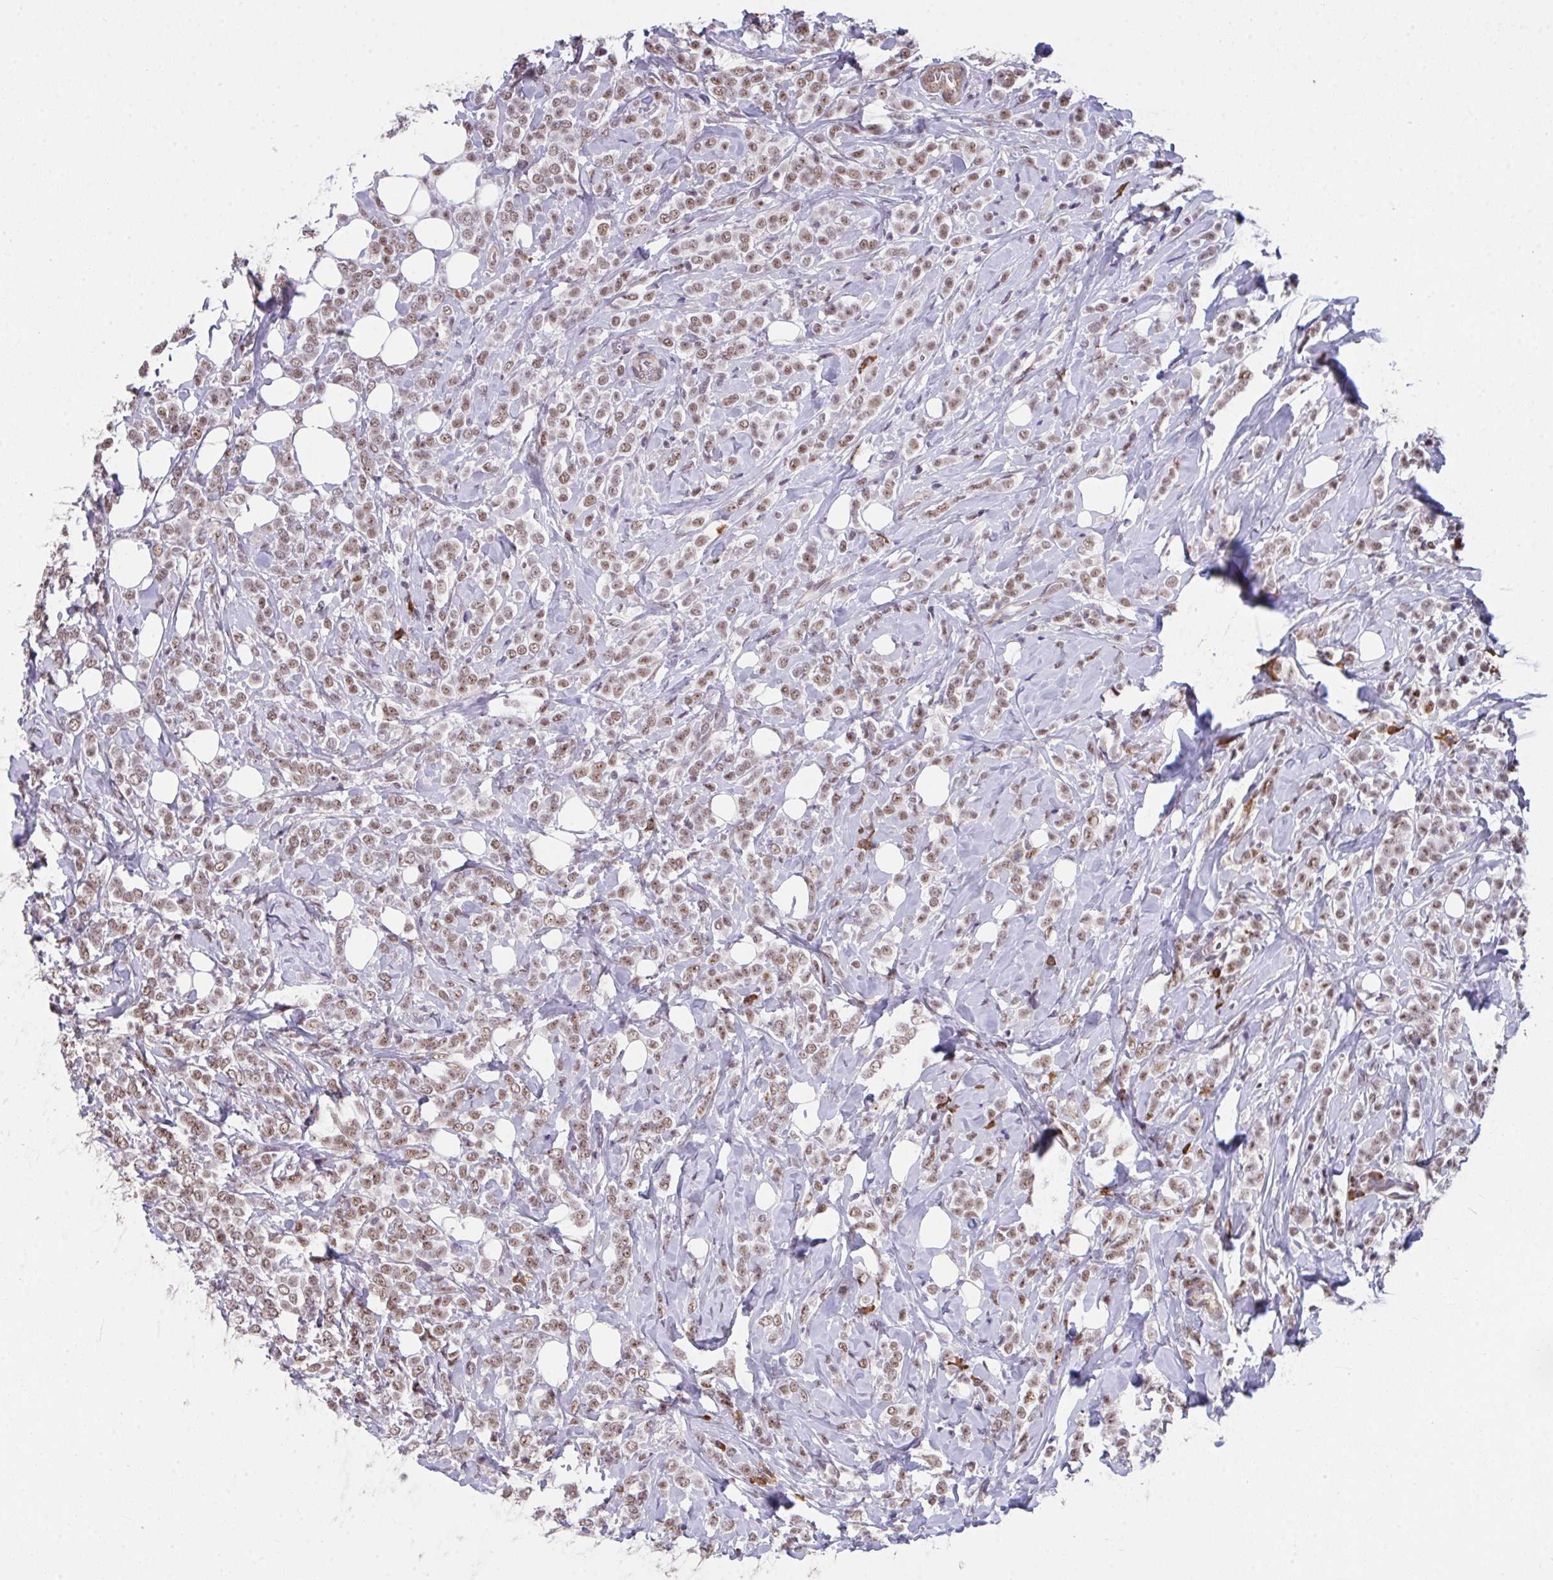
{"staining": {"intensity": "moderate", "quantity": ">75%", "location": "nuclear"}, "tissue": "breast cancer", "cell_type": "Tumor cells", "image_type": "cancer", "snomed": [{"axis": "morphology", "description": "Lobular carcinoma"}, {"axis": "topography", "description": "Breast"}], "caption": "A brown stain shows moderate nuclear staining of a protein in human breast lobular carcinoma tumor cells.", "gene": "RBBP6", "patient": {"sex": "female", "age": 49}}